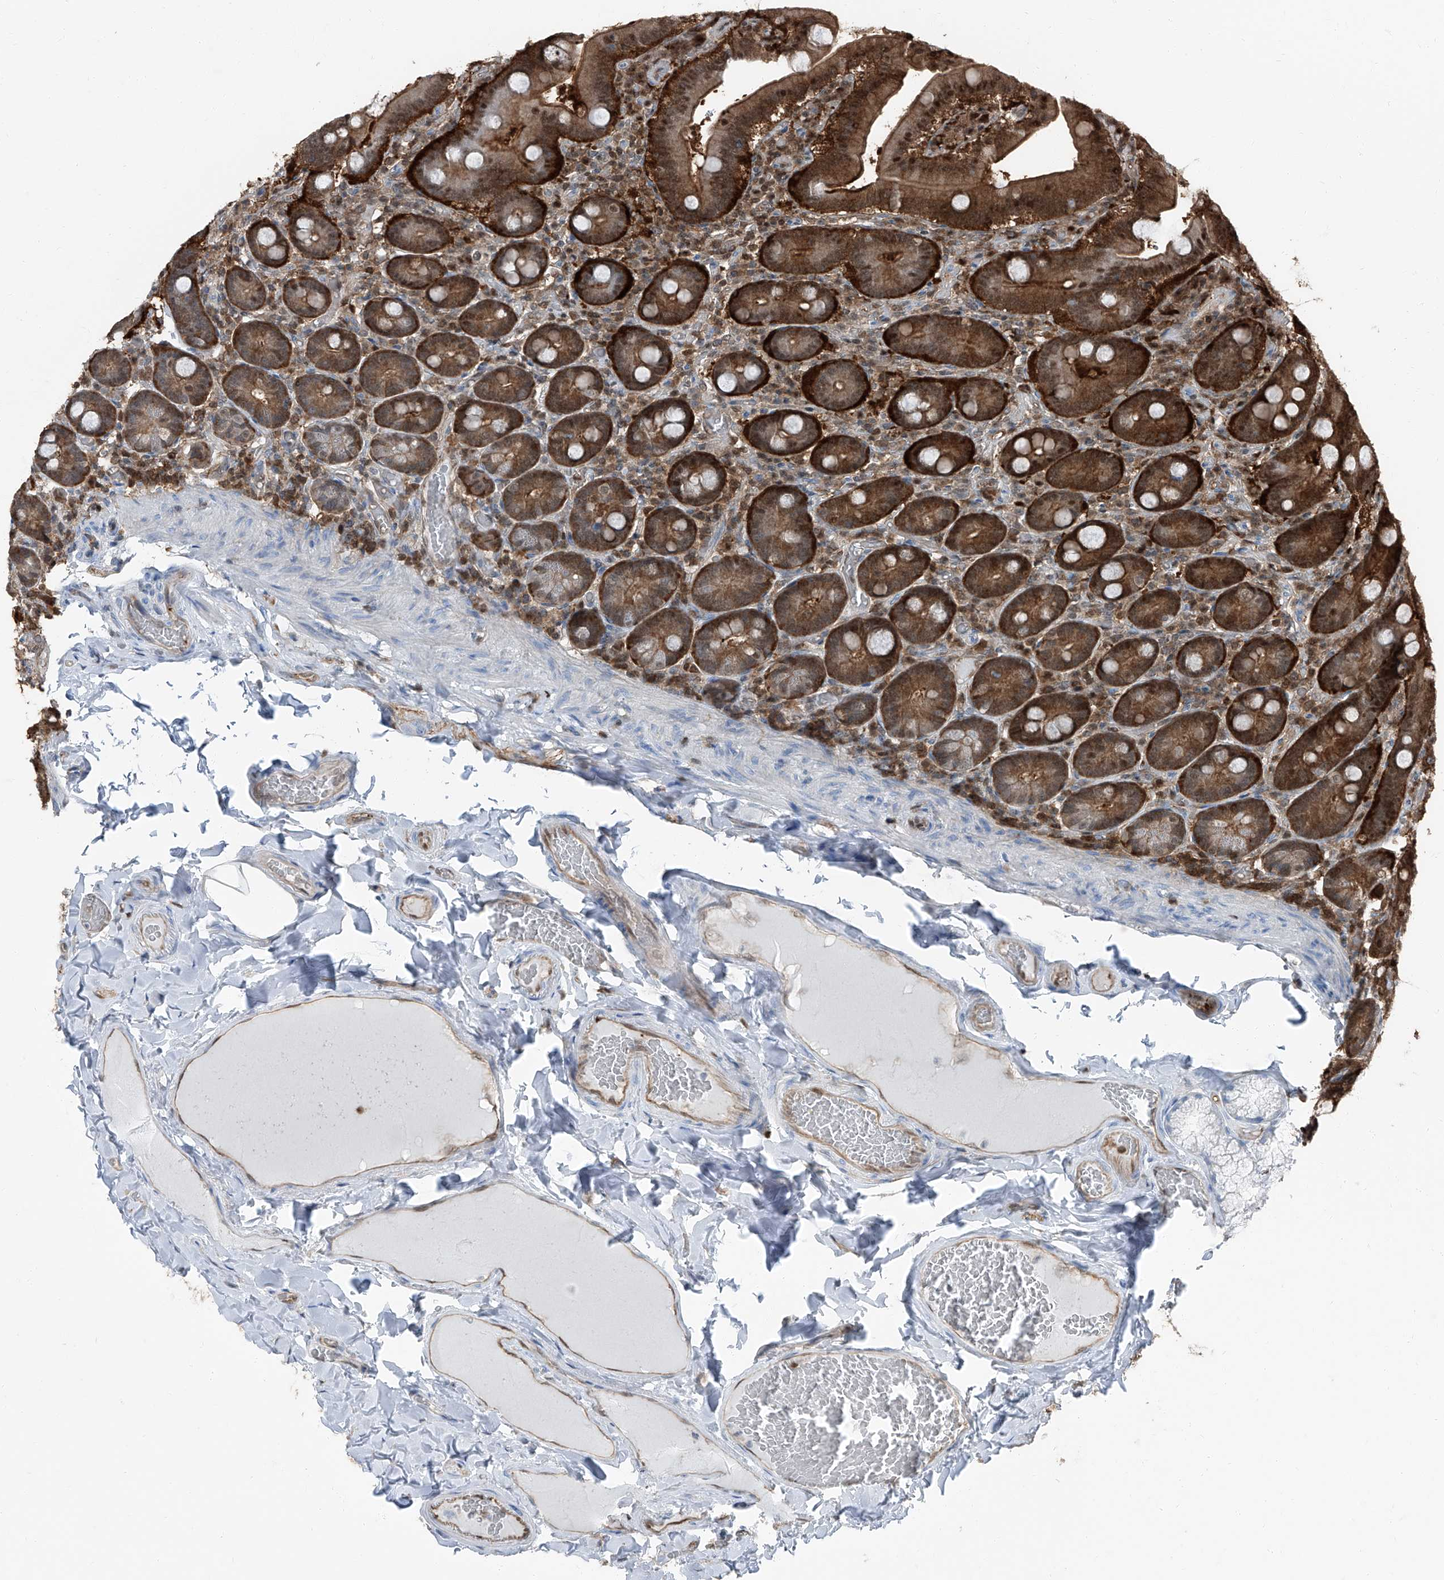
{"staining": {"intensity": "strong", "quantity": ">75%", "location": "cytoplasmic/membranous,nuclear"}, "tissue": "duodenum", "cell_type": "Glandular cells", "image_type": "normal", "snomed": [{"axis": "morphology", "description": "Normal tissue, NOS"}, {"axis": "topography", "description": "Duodenum"}], "caption": "Strong cytoplasmic/membranous,nuclear protein expression is identified in about >75% of glandular cells in duodenum.", "gene": "PSMB10", "patient": {"sex": "female", "age": 62}}